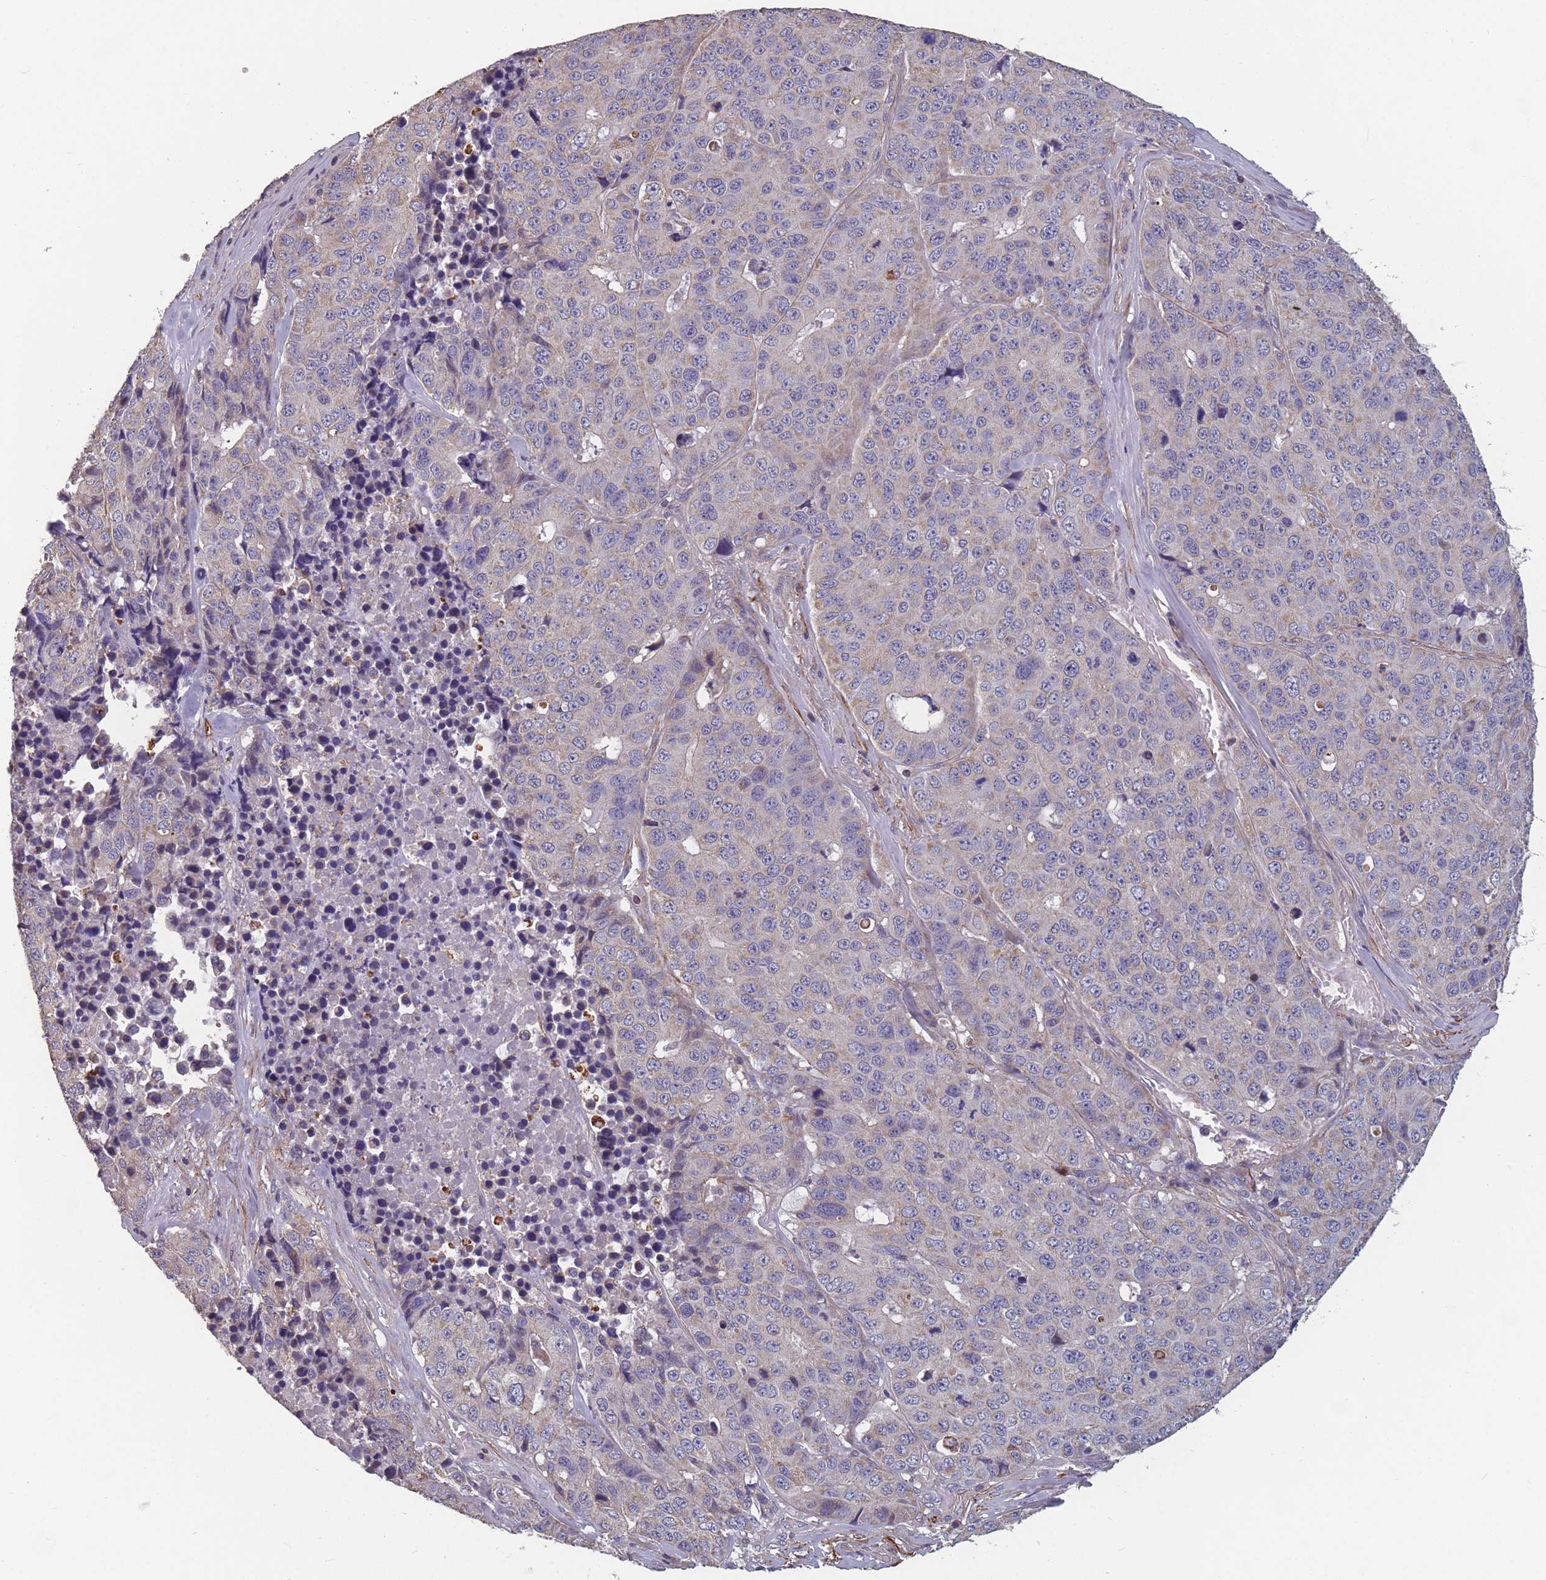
{"staining": {"intensity": "weak", "quantity": "<25%", "location": "cytoplasmic/membranous"}, "tissue": "stomach cancer", "cell_type": "Tumor cells", "image_type": "cancer", "snomed": [{"axis": "morphology", "description": "Adenocarcinoma, NOS"}, {"axis": "topography", "description": "Stomach"}], "caption": "The image shows no significant staining in tumor cells of adenocarcinoma (stomach). (Stains: DAB IHC with hematoxylin counter stain, Microscopy: brightfield microscopy at high magnification).", "gene": "TOMM40L", "patient": {"sex": "male", "age": 71}}